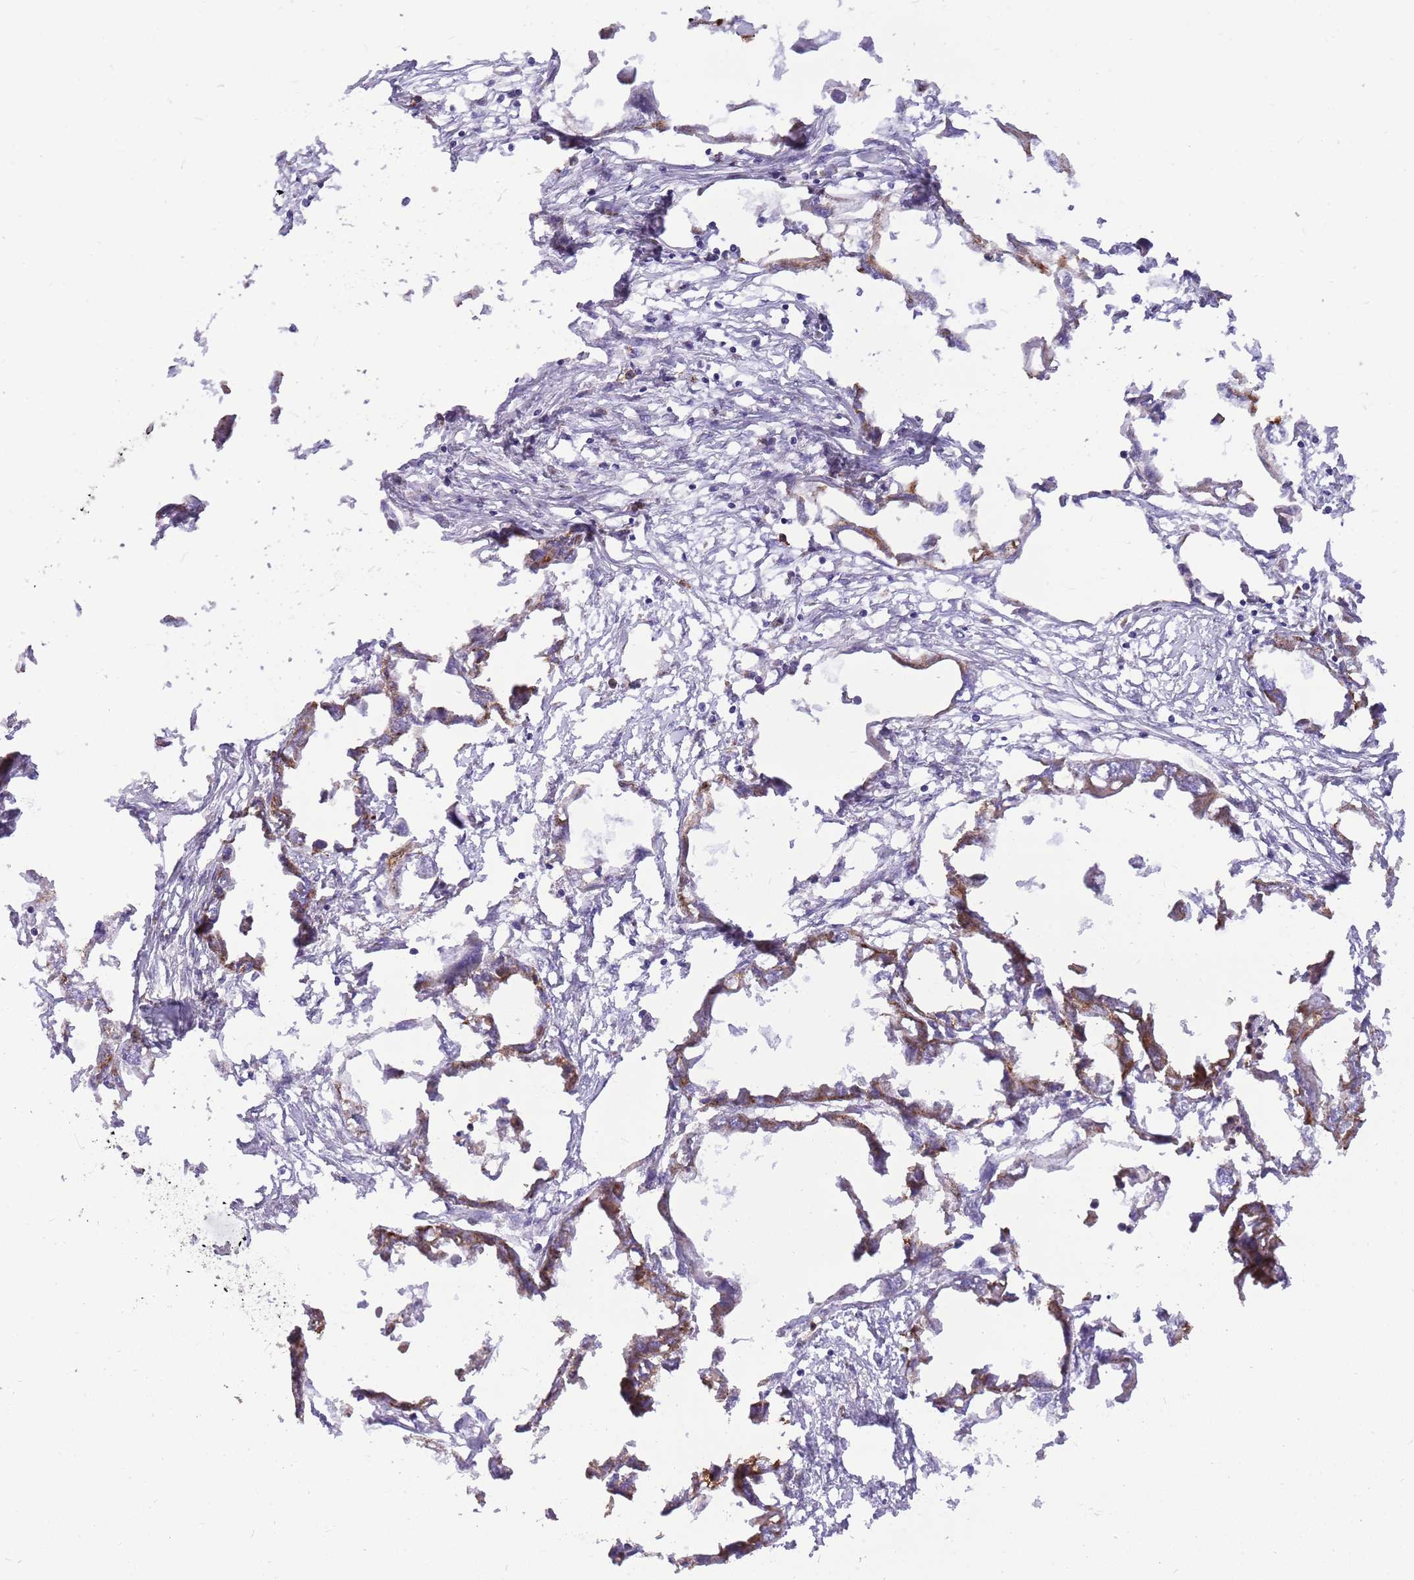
{"staining": {"intensity": "moderate", "quantity": "25%-75%", "location": "cytoplasmic/membranous"}, "tissue": "endometrial cancer", "cell_type": "Tumor cells", "image_type": "cancer", "snomed": [{"axis": "morphology", "description": "Adenocarcinoma, NOS"}, {"axis": "morphology", "description": "Adenocarcinoma, metastatic, NOS"}, {"axis": "topography", "description": "Adipose tissue"}, {"axis": "topography", "description": "Endometrium"}], "caption": "This is an image of immunohistochemistry staining of endometrial metastatic adenocarcinoma, which shows moderate positivity in the cytoplasmic/membranous of tumor cells.", "gene": "PCNX1", "patient": {"sex": "female", "age": 67}}